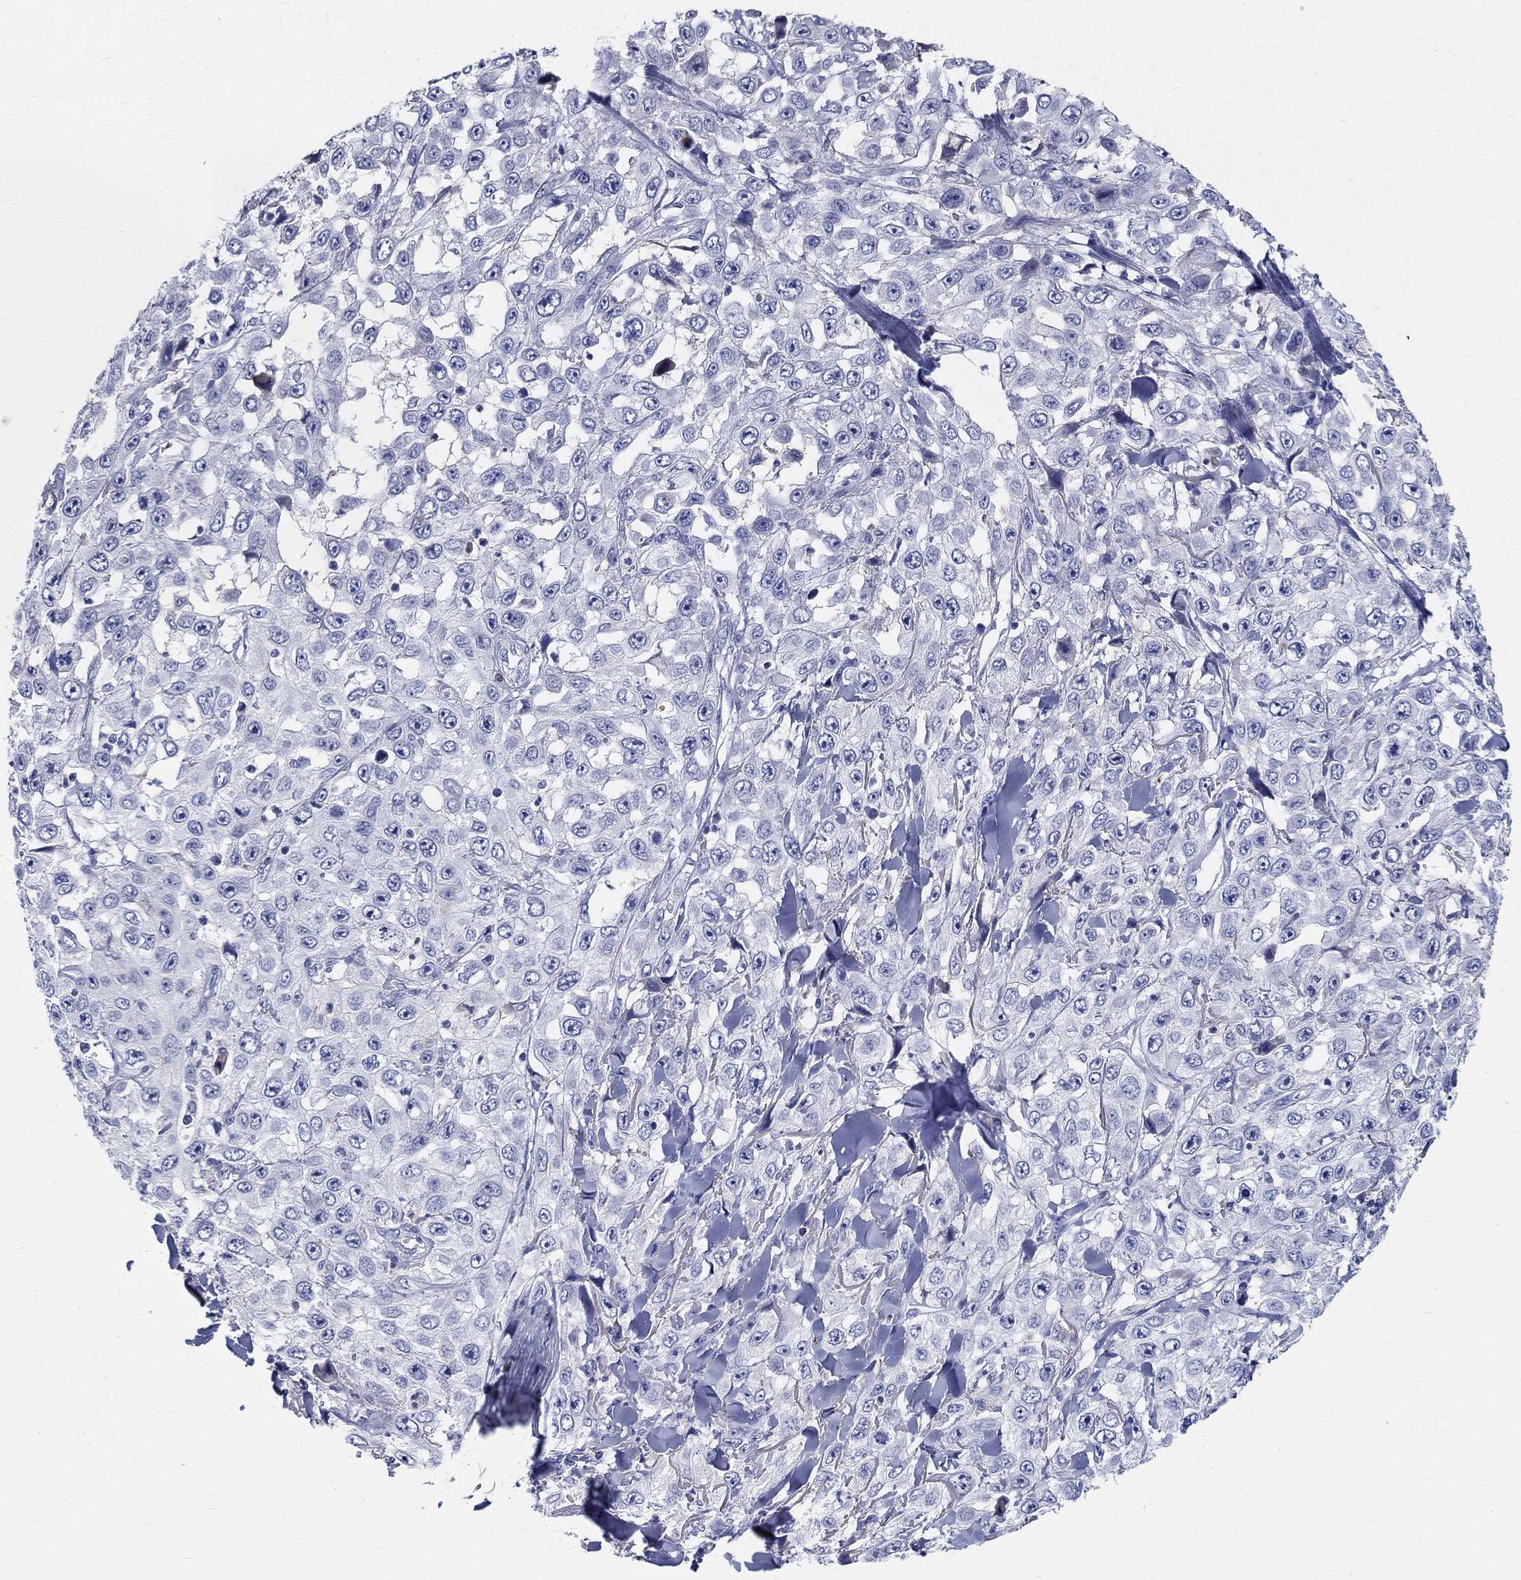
{"staining": {"intensity": "negative", "quantity": "none", "location": "none"}, "tissue": "skin cancer", "cell_type": "Tumor cells", "image_type": "cancer", "snomed": [{"axis": "morphology", "description": "Squamous cell carcinoma, NOS"}, {"axis": "topography", "description": "Skin"}], "caption": "DAB immunohistochemical staining of human skin cancer (squamous cell carcinoma) shows no significant staining in tumor cells. Nuclei are stained in blue.", "gene": "SOX2", "patient": {"sex": "male", "age": 82}}